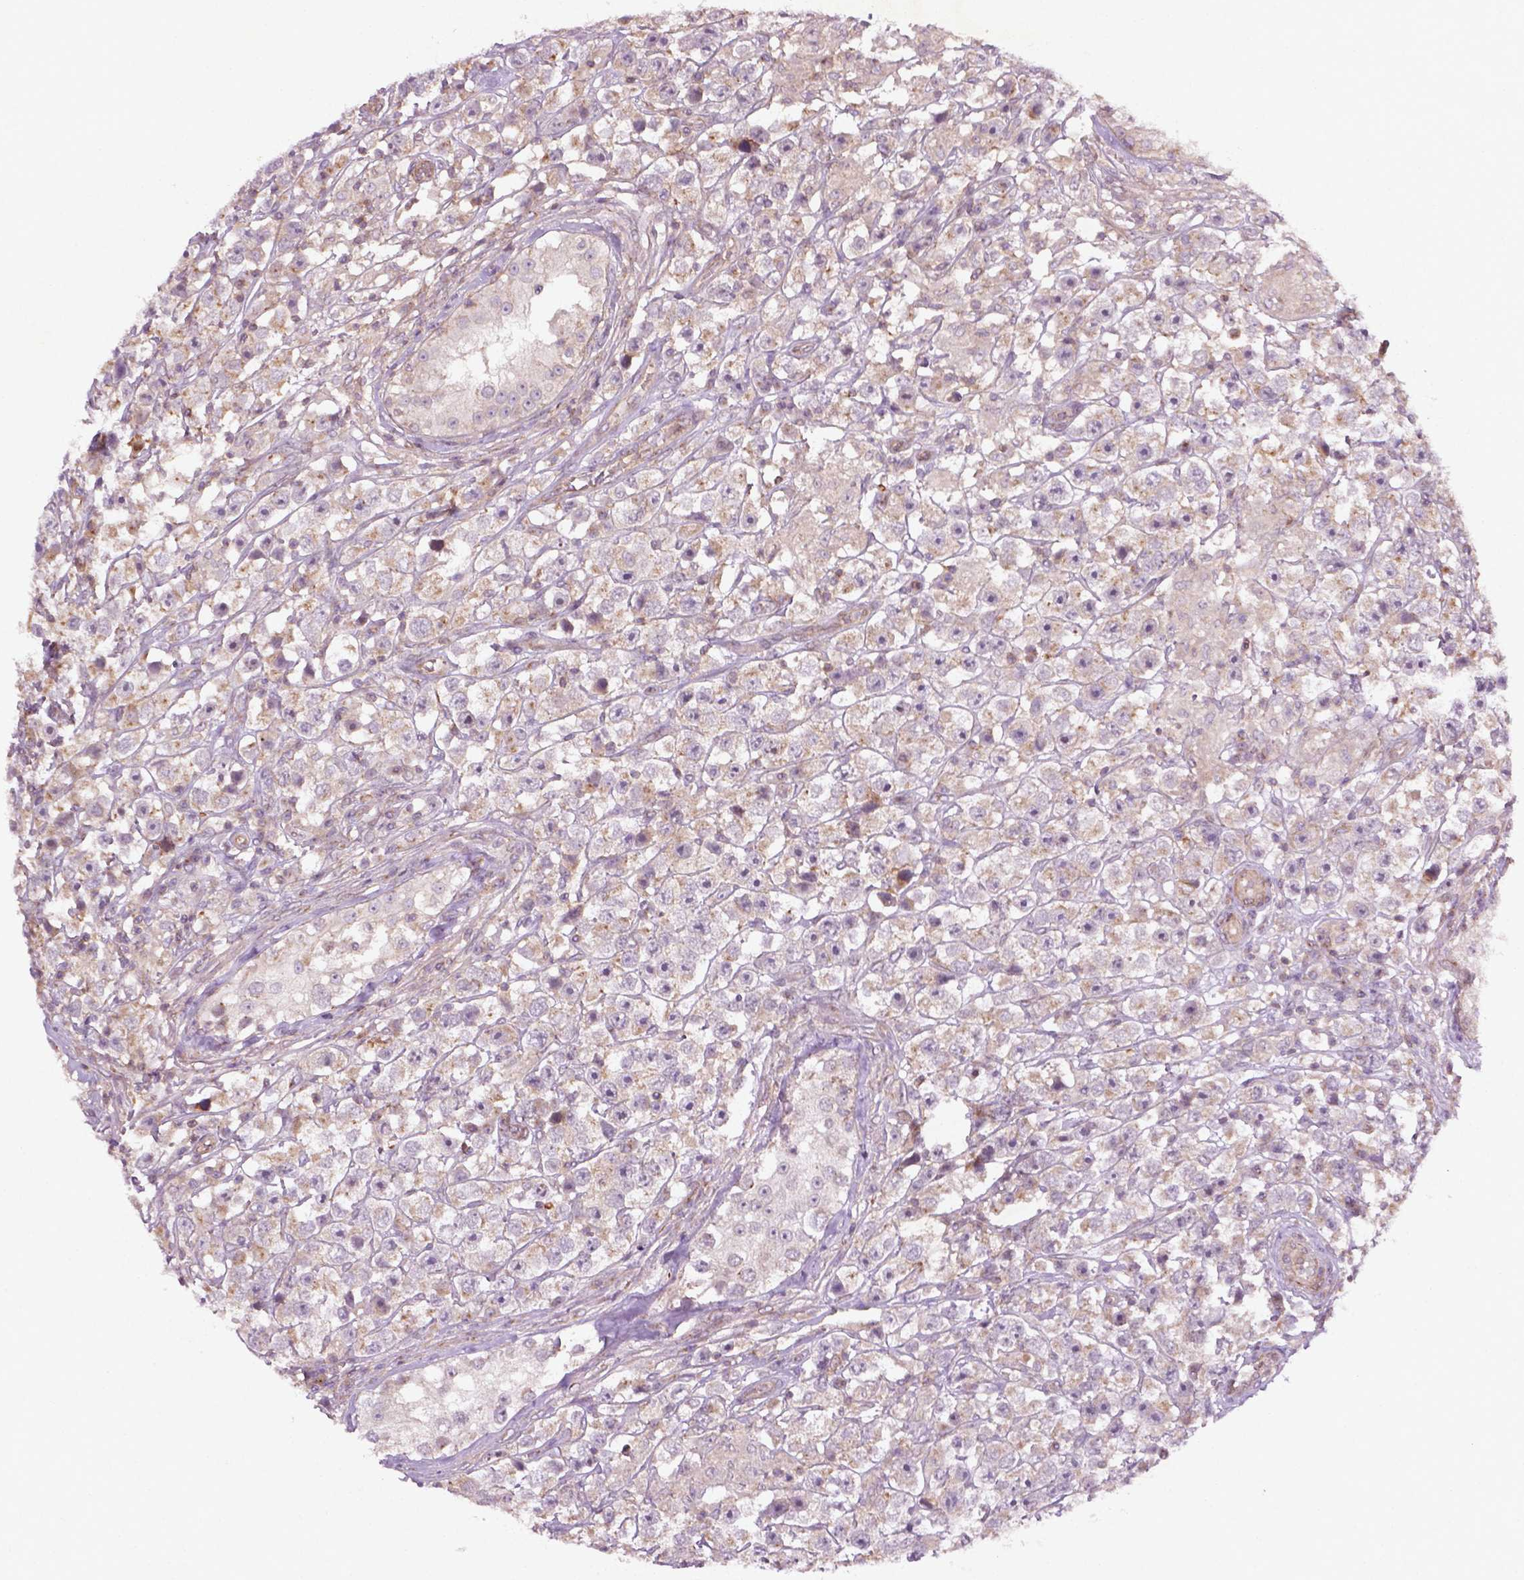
{"staining": {"intensity": "weak", "quantity": "<25%", "location": "cytoplasmic/membranous"}, "tissue": "testis cancer", "cell_type": "Tumor cells", "image_type": "cancer", "snomed": [{"axis": "morphology", "description": "Seminoma, NOS"}, {"axis": "topography", "description": "Testis"}], "caption": "A photomicrograph of human testis cancer (seminoma) is negative for staining in tumor cells.", "gene": "TCHP", "patient": {"sex": "male", "age": 45}}